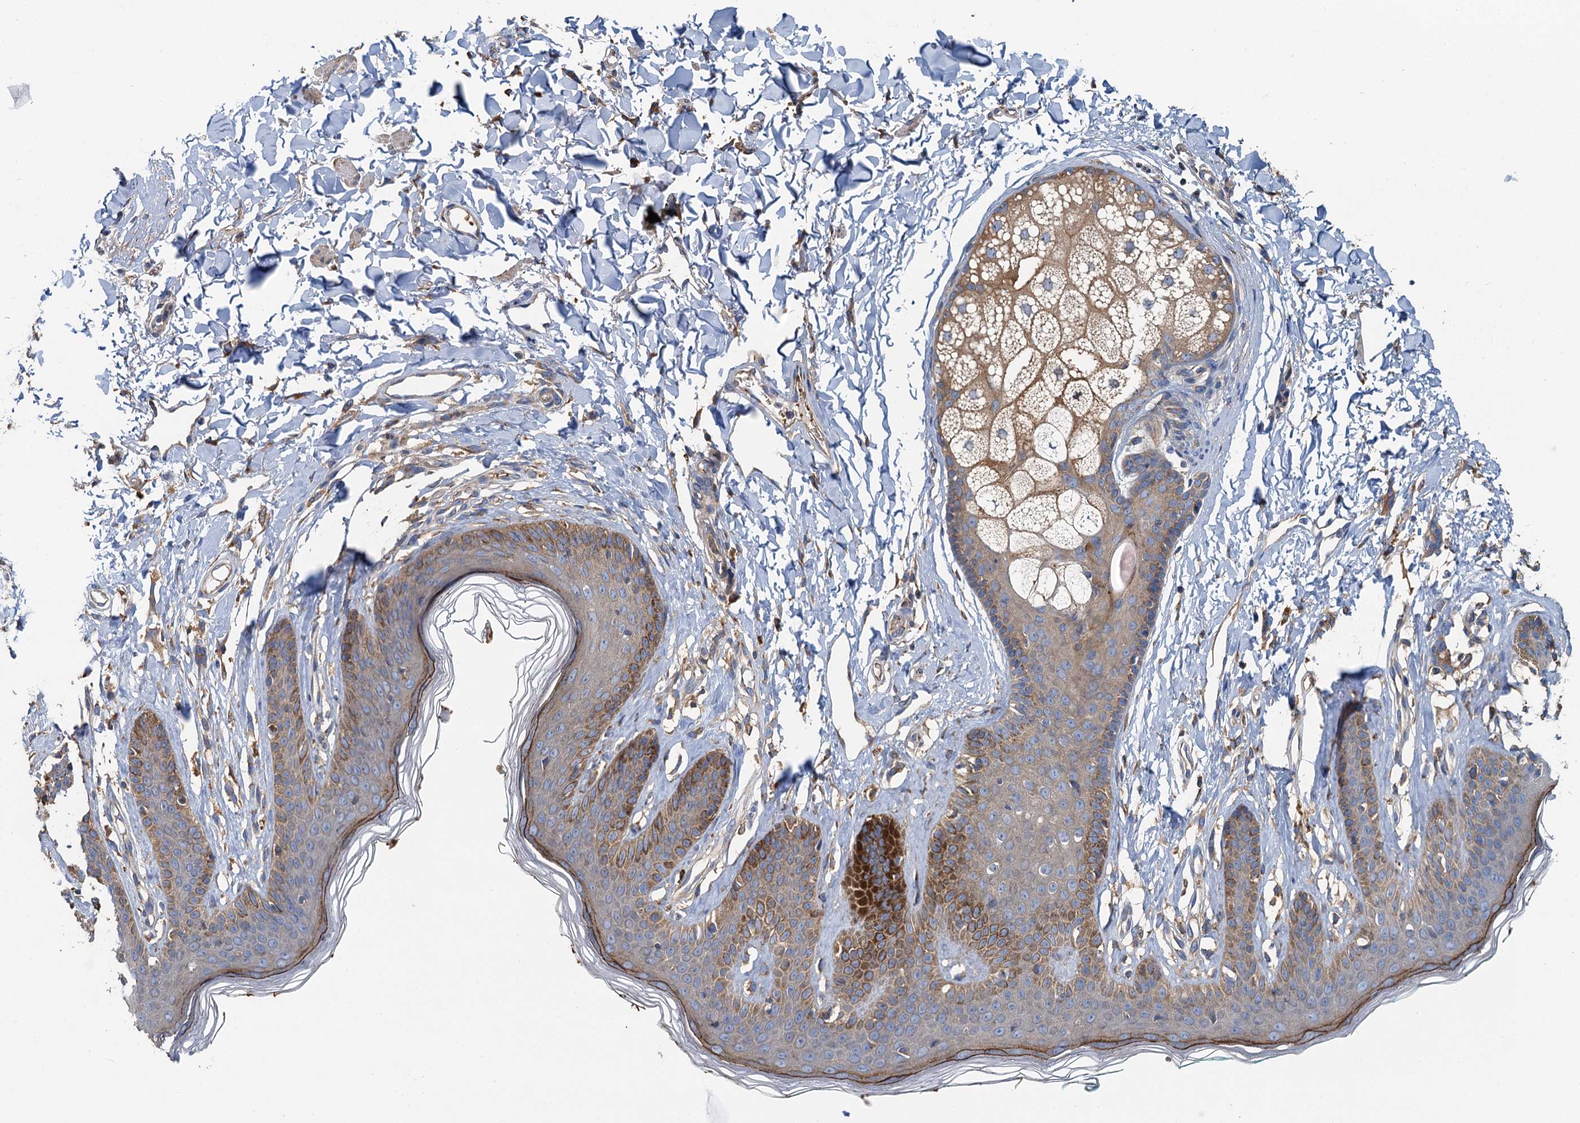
{"staining": {"intensity": "strong", "quantity": "<25%", "location": "cytoplasmic/membranous"}, "tissue": "skin", "cell_type": "Epidermal cells", "image_type": "normal", "snomed": [{"axis": "morphology", "description": "Normal tissue, NOS"}, {"axis": "morphology", "description": "Squamous cell carcinoma, NOS"}, {"axis": "topography", "description": "Vulva"}], "caption": "A medium amount of strong cytoplasmic/membranous expression is appreciated in approximately <25% of epidermal cells in unremarkable skin. Nuclei are stained in blue.", "gene": "PPIP5K1", "patient": {"sex": "female", "age": 85}}